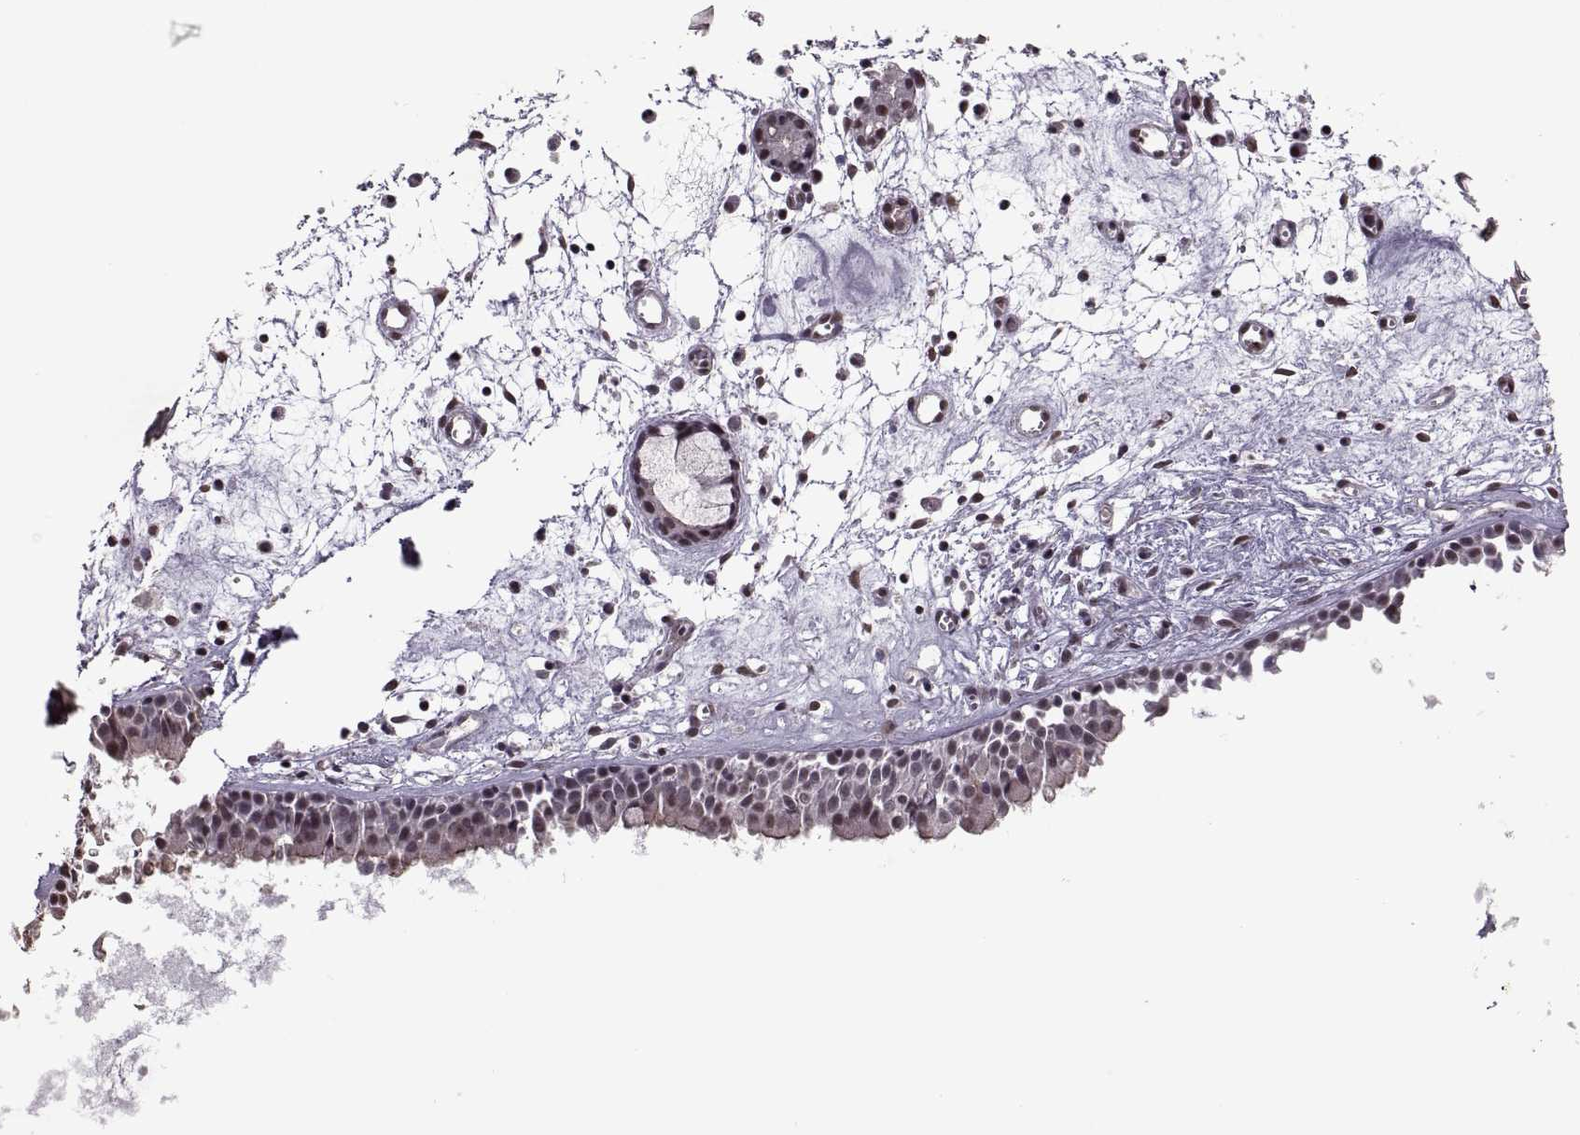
{"staining": {"intensity": "moderate", "quantity": "<25%", "location": "cytoplasmic/membranous,nuclear"}, "tissue": "nasopharynx", "cell_type": "Respiratory epithelial cells", "image_type": "normal", "snomed": [{"axis": "morphology", "description": "Normal tissue, NOS"}, {"axis": "topography", "description": "Nasopharynx"}], "caption": "High-power microscopy captured an immunohistochemistry image of benign nasopharynx, revealing moderate cytoplasmic/membranous,nuclear expression in about <25% of respiratory epithelial cells. The staining is performed using DAB (3,3'-diaminobenzidine) brown chromogen to label protein expression. The nuclei are counter-stained blue using hematoxylin.", "gene": "PALS1", "patient": {"sex": "male", "age": 61}}